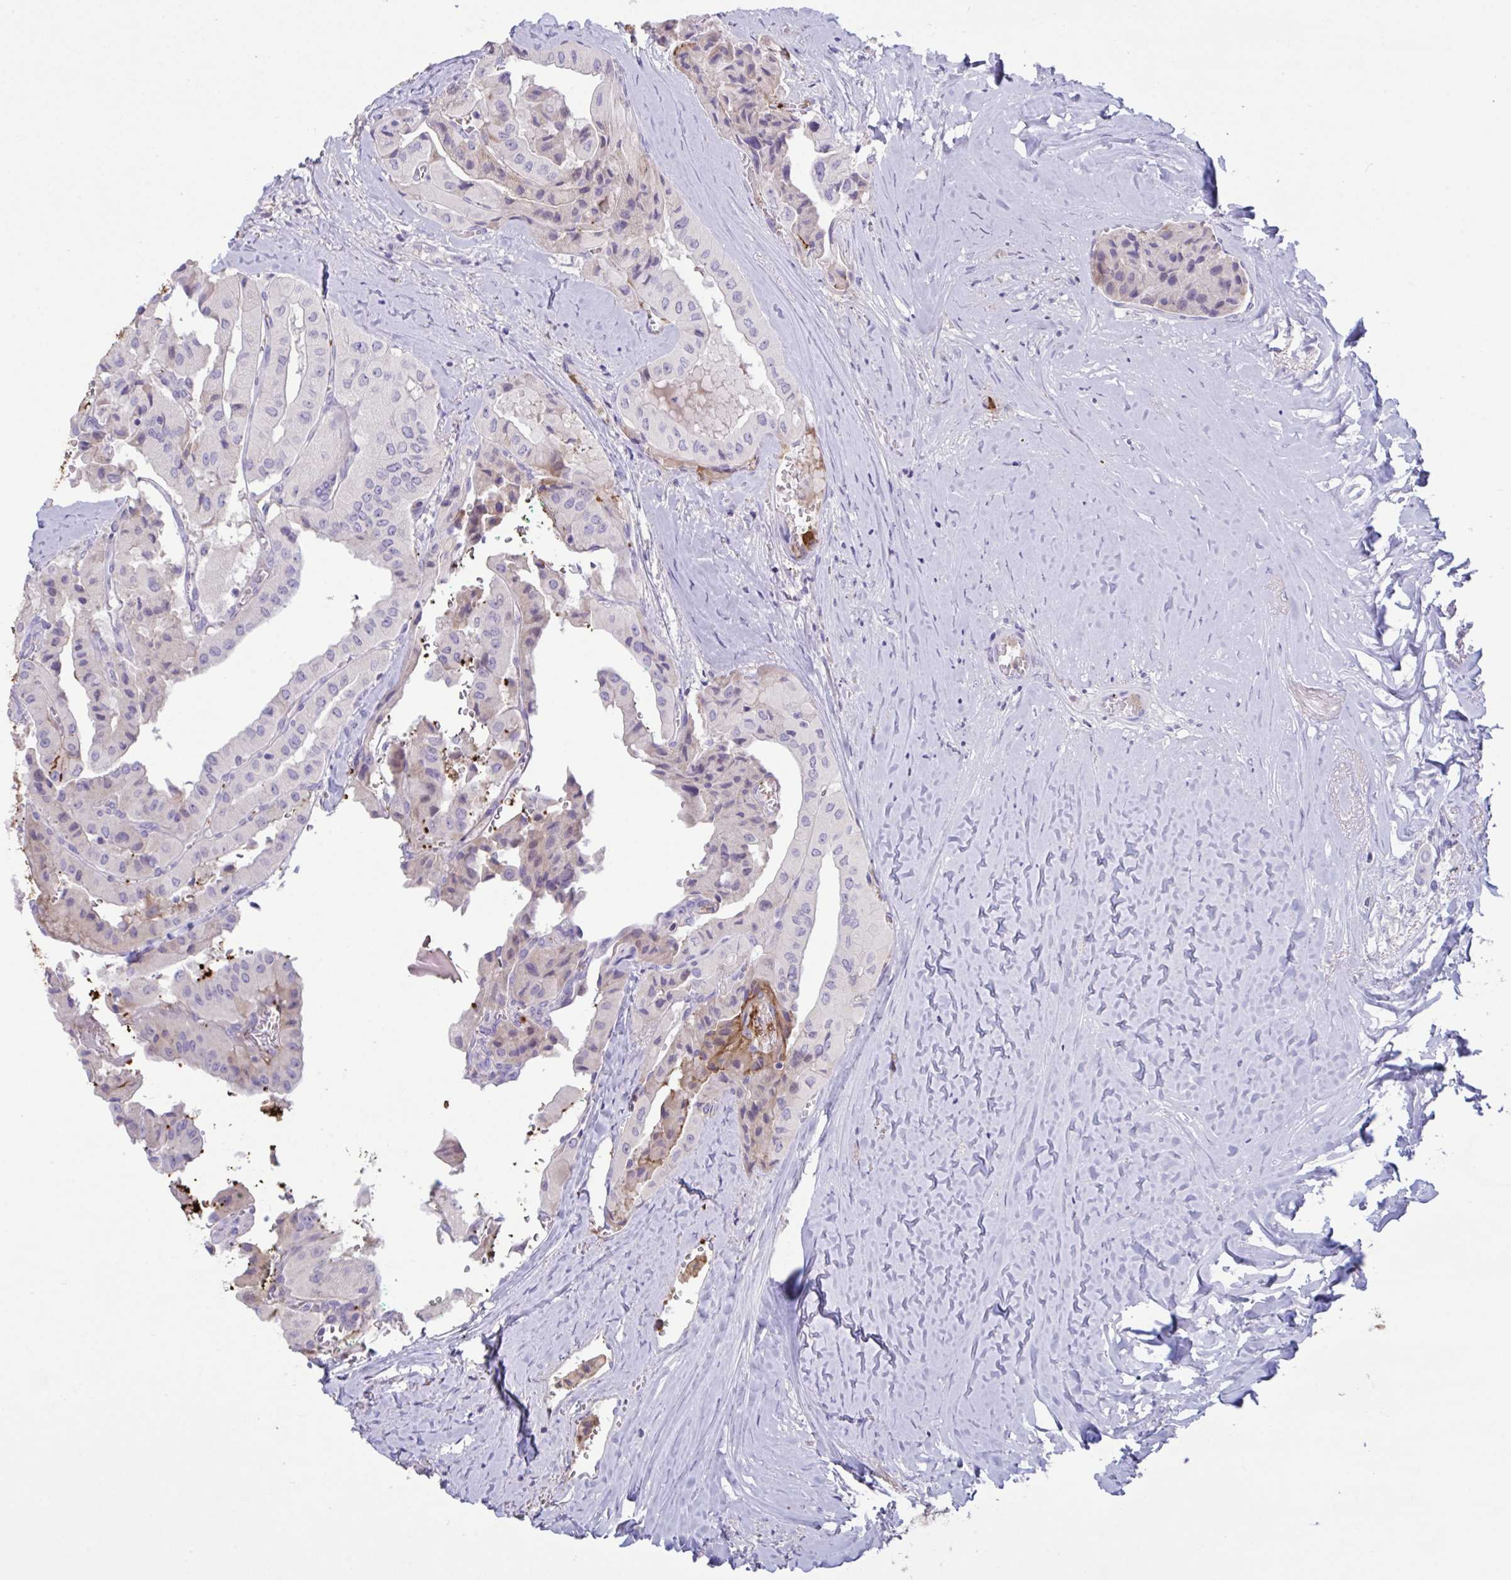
{"staining": {"intensity": "negative", "quantity": "none", "location": "none"}, "tissue": "thyroid cancer", "cell_type": "Tumor cells", "image_type": "cancer", "snomed": [{"axis": "morphology", "description": "Normal tissue, NOS"}, {"axis": "morphology", "description": "Papillary adenocarcinoma, NOS"}, {"axis": "topography", "description": "Thyroid gland"}], "caption": "Immunohistochemistry histopathology image of neoplastic tissue: human thyroid cancer stained with DAB displays no significant protein expression in tumor cells.", "gene": "IL1R1", "patient": {"sex": "female", "age": 59}}